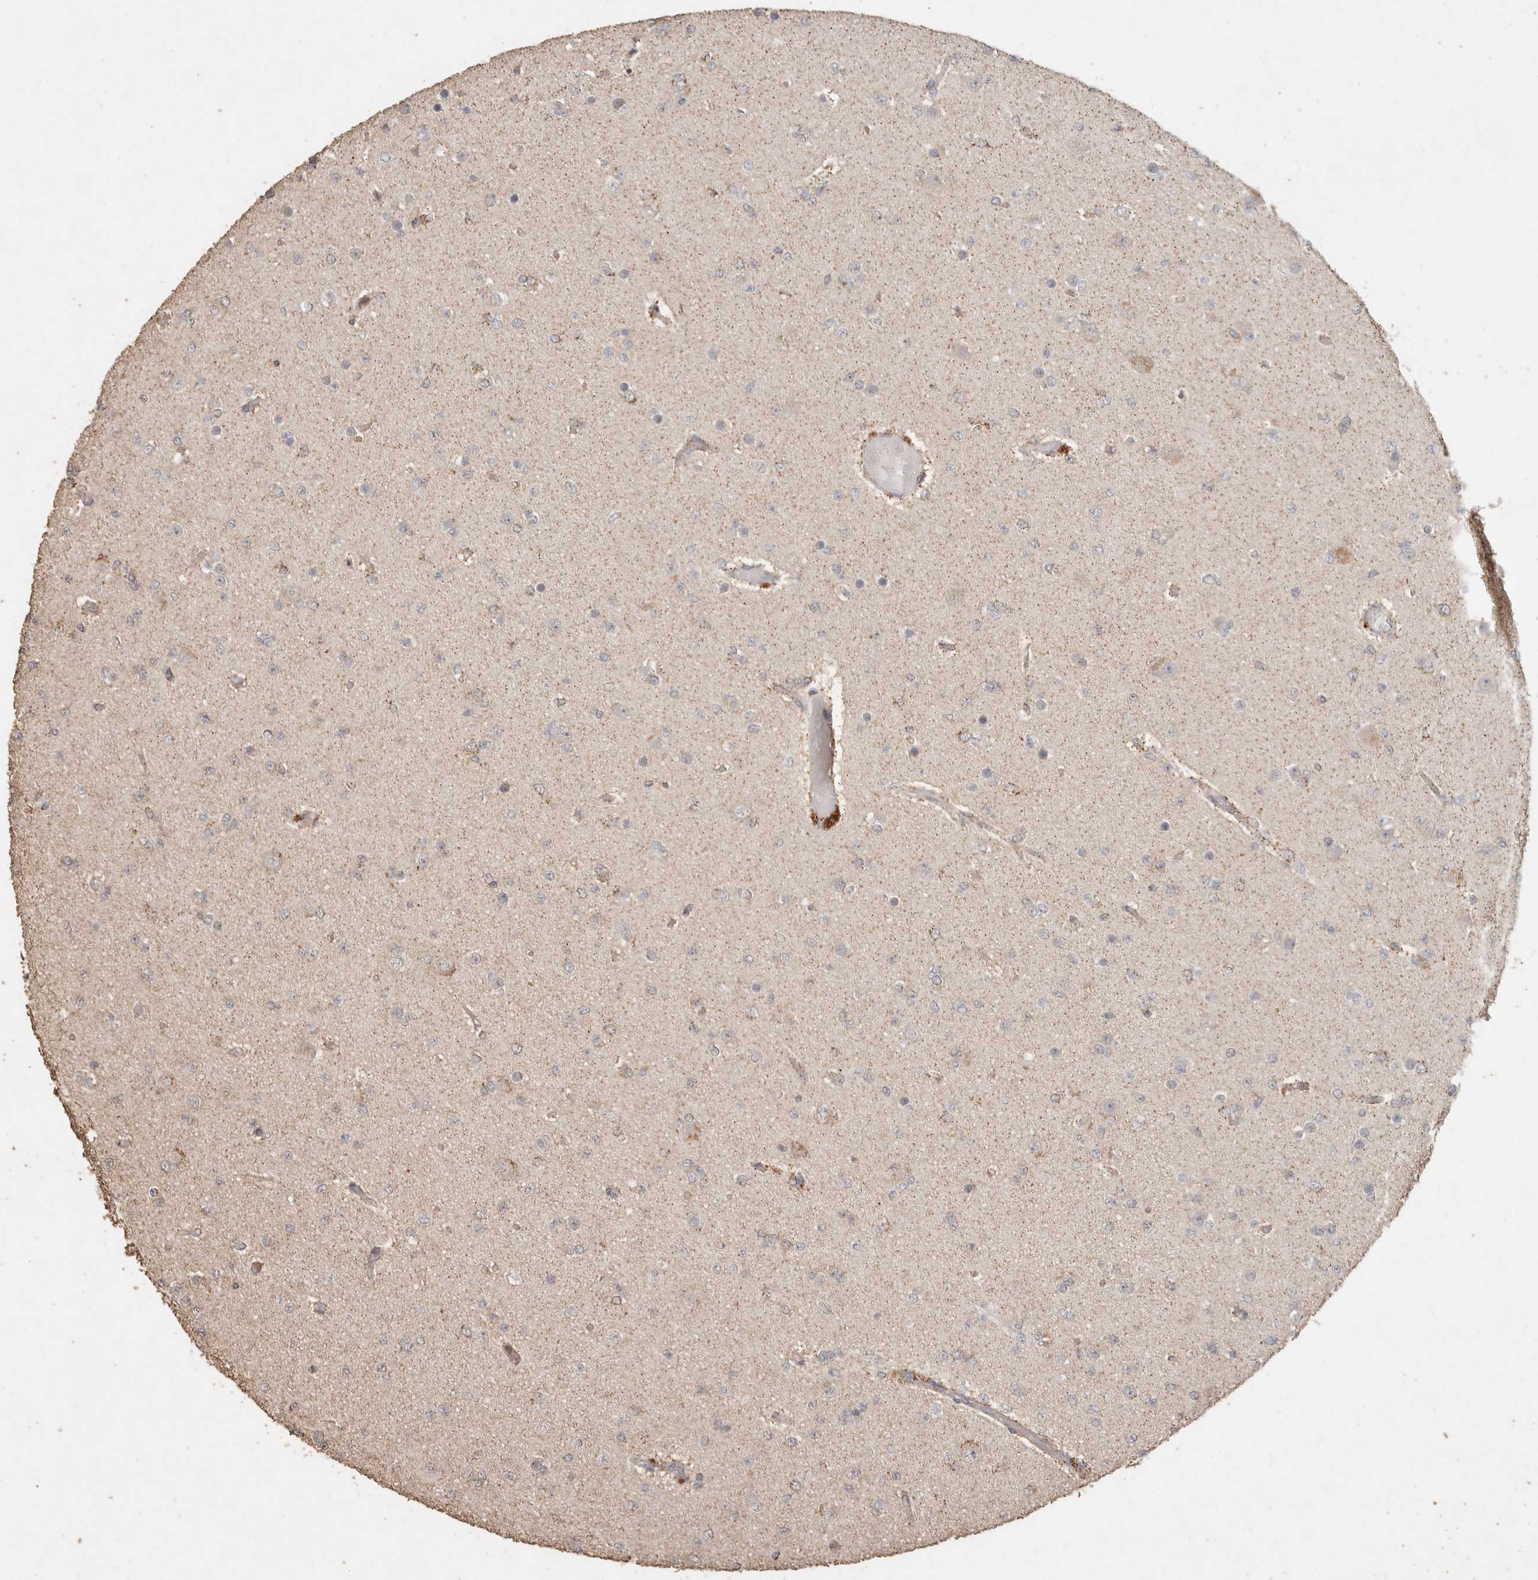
{"staining": {"intensity": "negative", "quantity": "none", "location": "none"}, "tissue": "glioma", "cell_type": "Tumor cells", "image_type": "cancer", "snomed": [{"axis": "morphology", "description": "Glioma, malignant, Low grade"}, {"axis": "topography", "description": "Brain"}], "caption": "The immunohistochemistry photomicrograph has no significant expression in tumor cells of low-grade glioma (malignant) tissue. (Stains: DAB immunohistochemistry (IHC) with hematoxylin counter stain, Microscopy: brightfield microscopy at high magnification).", "gene": "ACADM", "patient": {"sex": "female", "age": 22}}